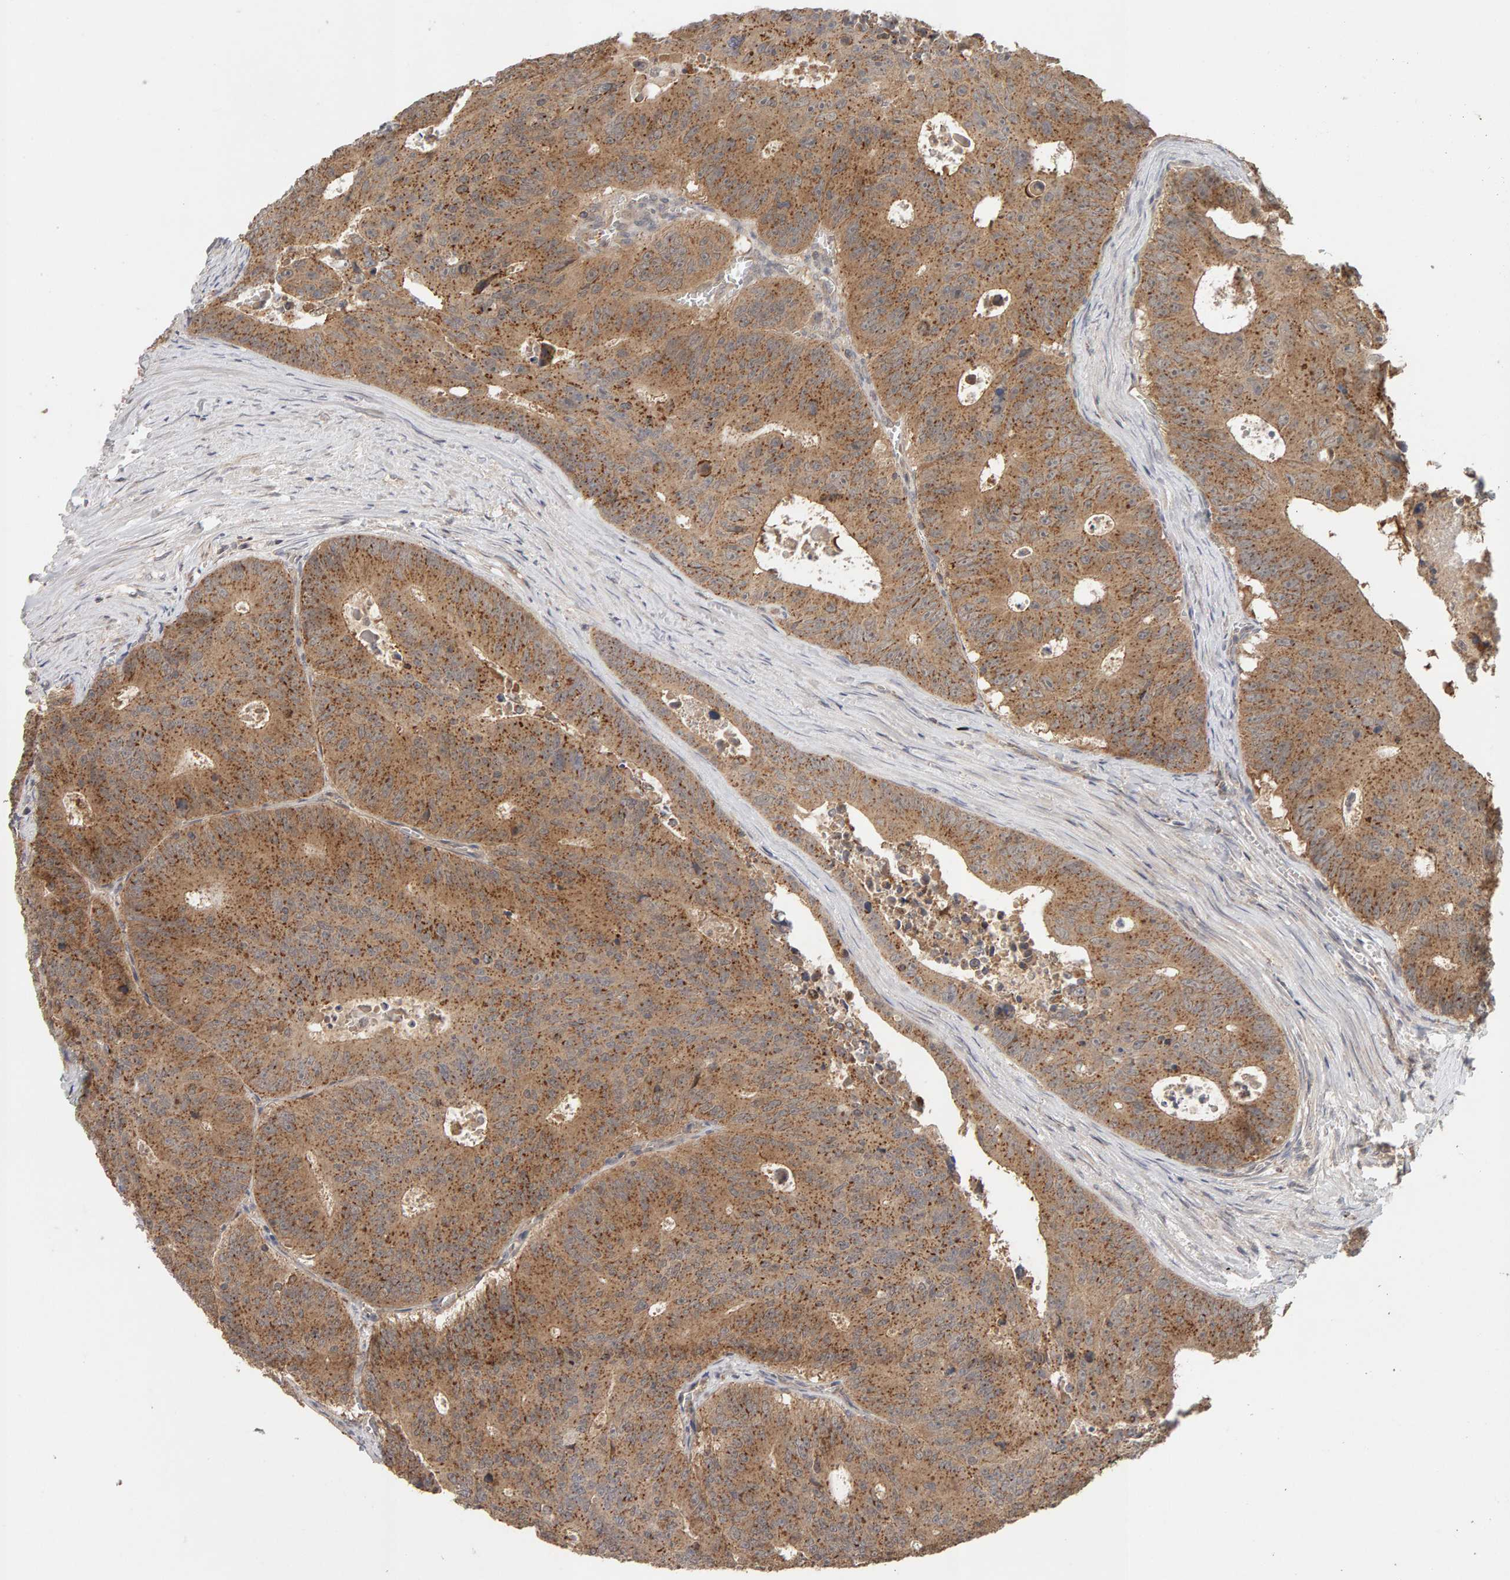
{"staining": {"intensity": "moderate", "quantity": ">75%", "location": "cytoplasmic/membranous"}, "tissue": "colorectal cancer", "cell_type": "Tumor cells", "image_type": "cancer", "snomed": [{"axis": "morphology", "description": "Adenocarcinoma, NOS"}, {"axis": "topography", "description": "Colon"}], "caption": "There is medium levels of moderate cytoplasmic/membranous expression in tumor cells of colorectal cancer (adenocarcinoma), as demonstrated by immunohistochemical staining (brown color).", "gene": "DNAJC7", "patient": {"sex": "male", "age": 87}}